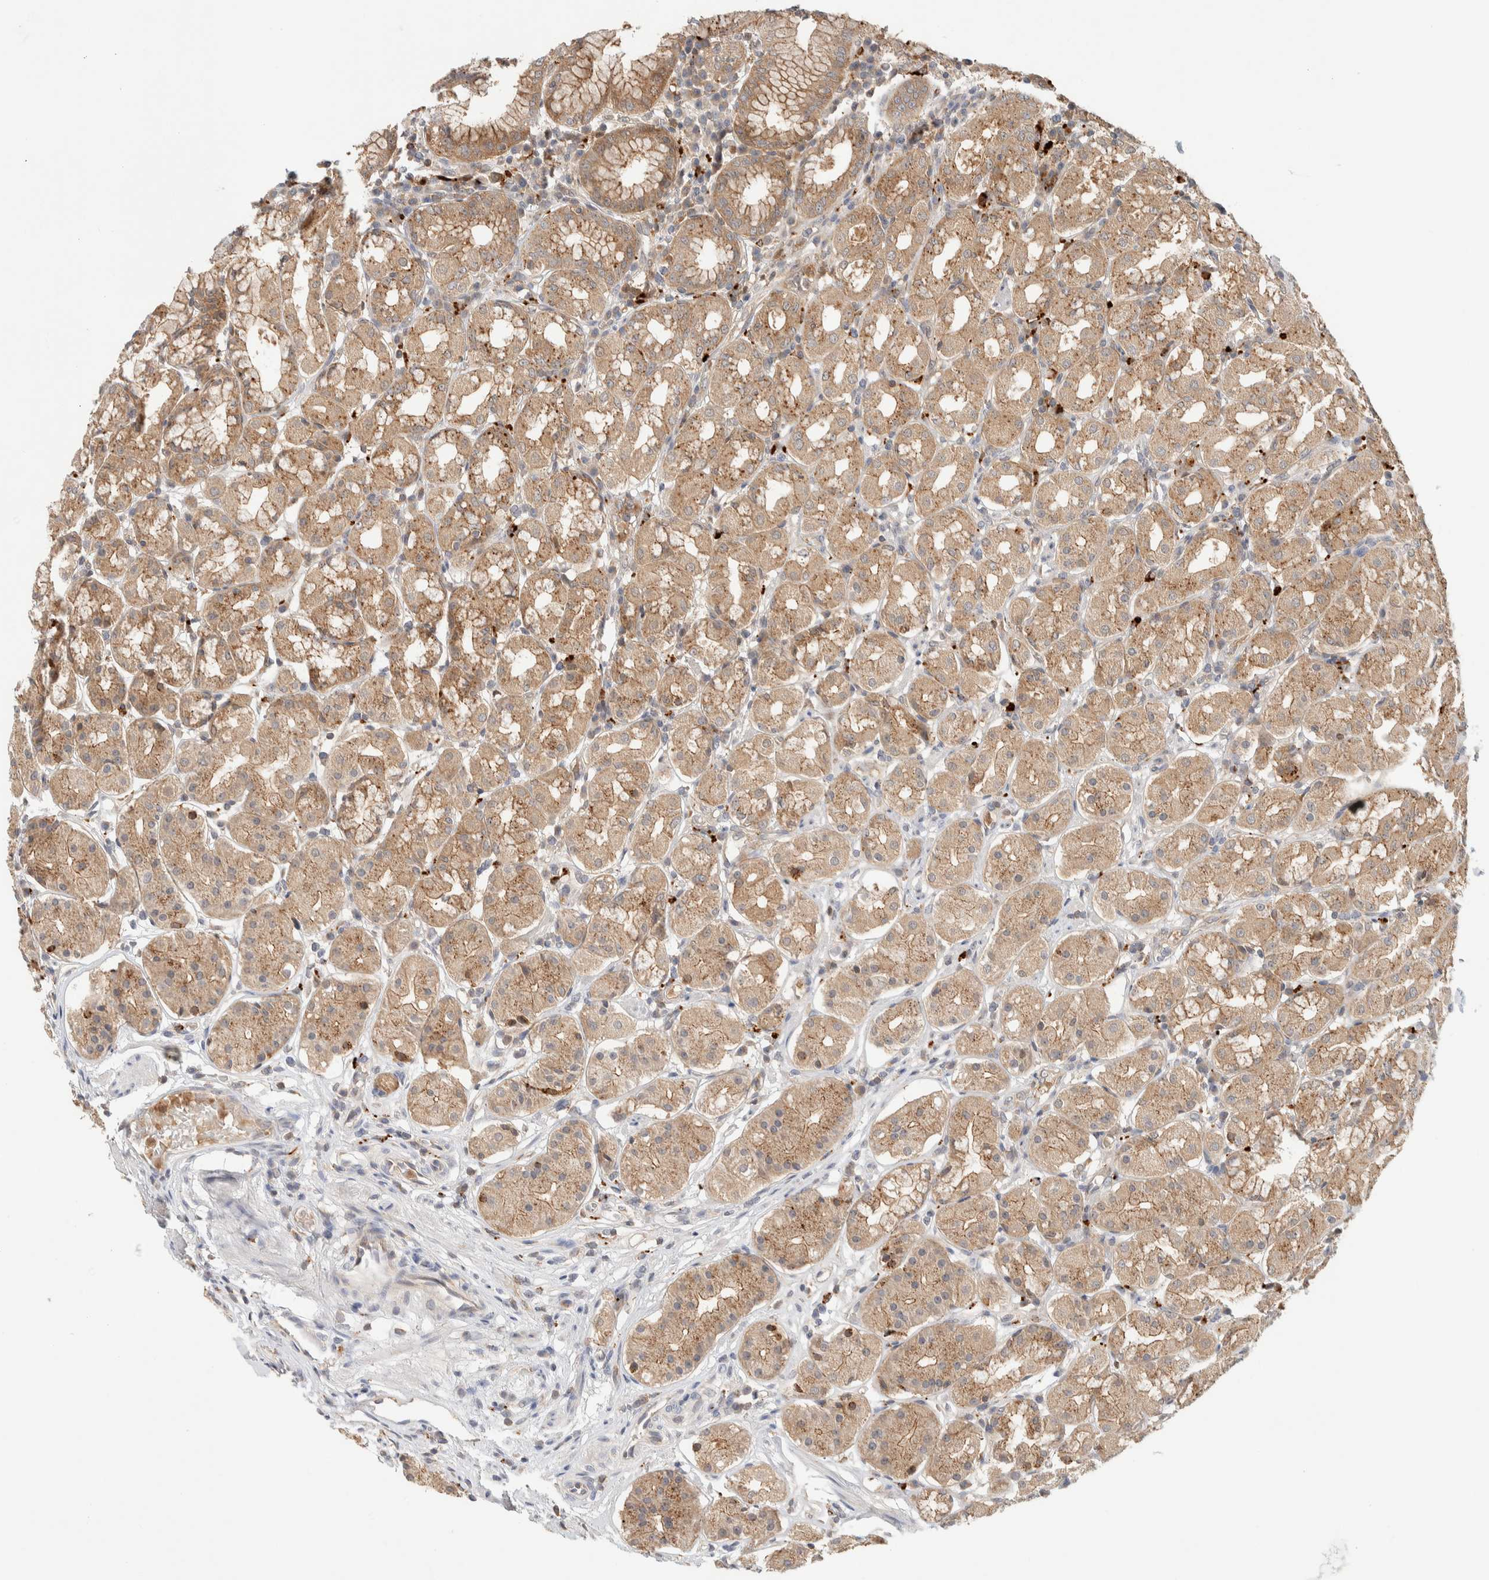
{"staining": {"intensity": "moderate", "quantity": ">75%", "location": "cytoplasmic/membranous"}, "tissue": "stomach", "cell_type": "Glandular cells", "image_type": "normal", "snomed": [{"axis": "morphology", "description": "Normal tissue, NOS"}, {"axis": "topography", "description": "Stomach"}, {"axis": "topography", "description": "Stomach, lower"}], "caption": "Glandular cells display medium levels of moderate cytoplasmic/membranous staining in approximately >75% of cells in benign stomach. The protein is shown in brown color, while the nuclei are stained blue.", "gene": "GCLM", "patient": {"sex": "female", "age": 56}}